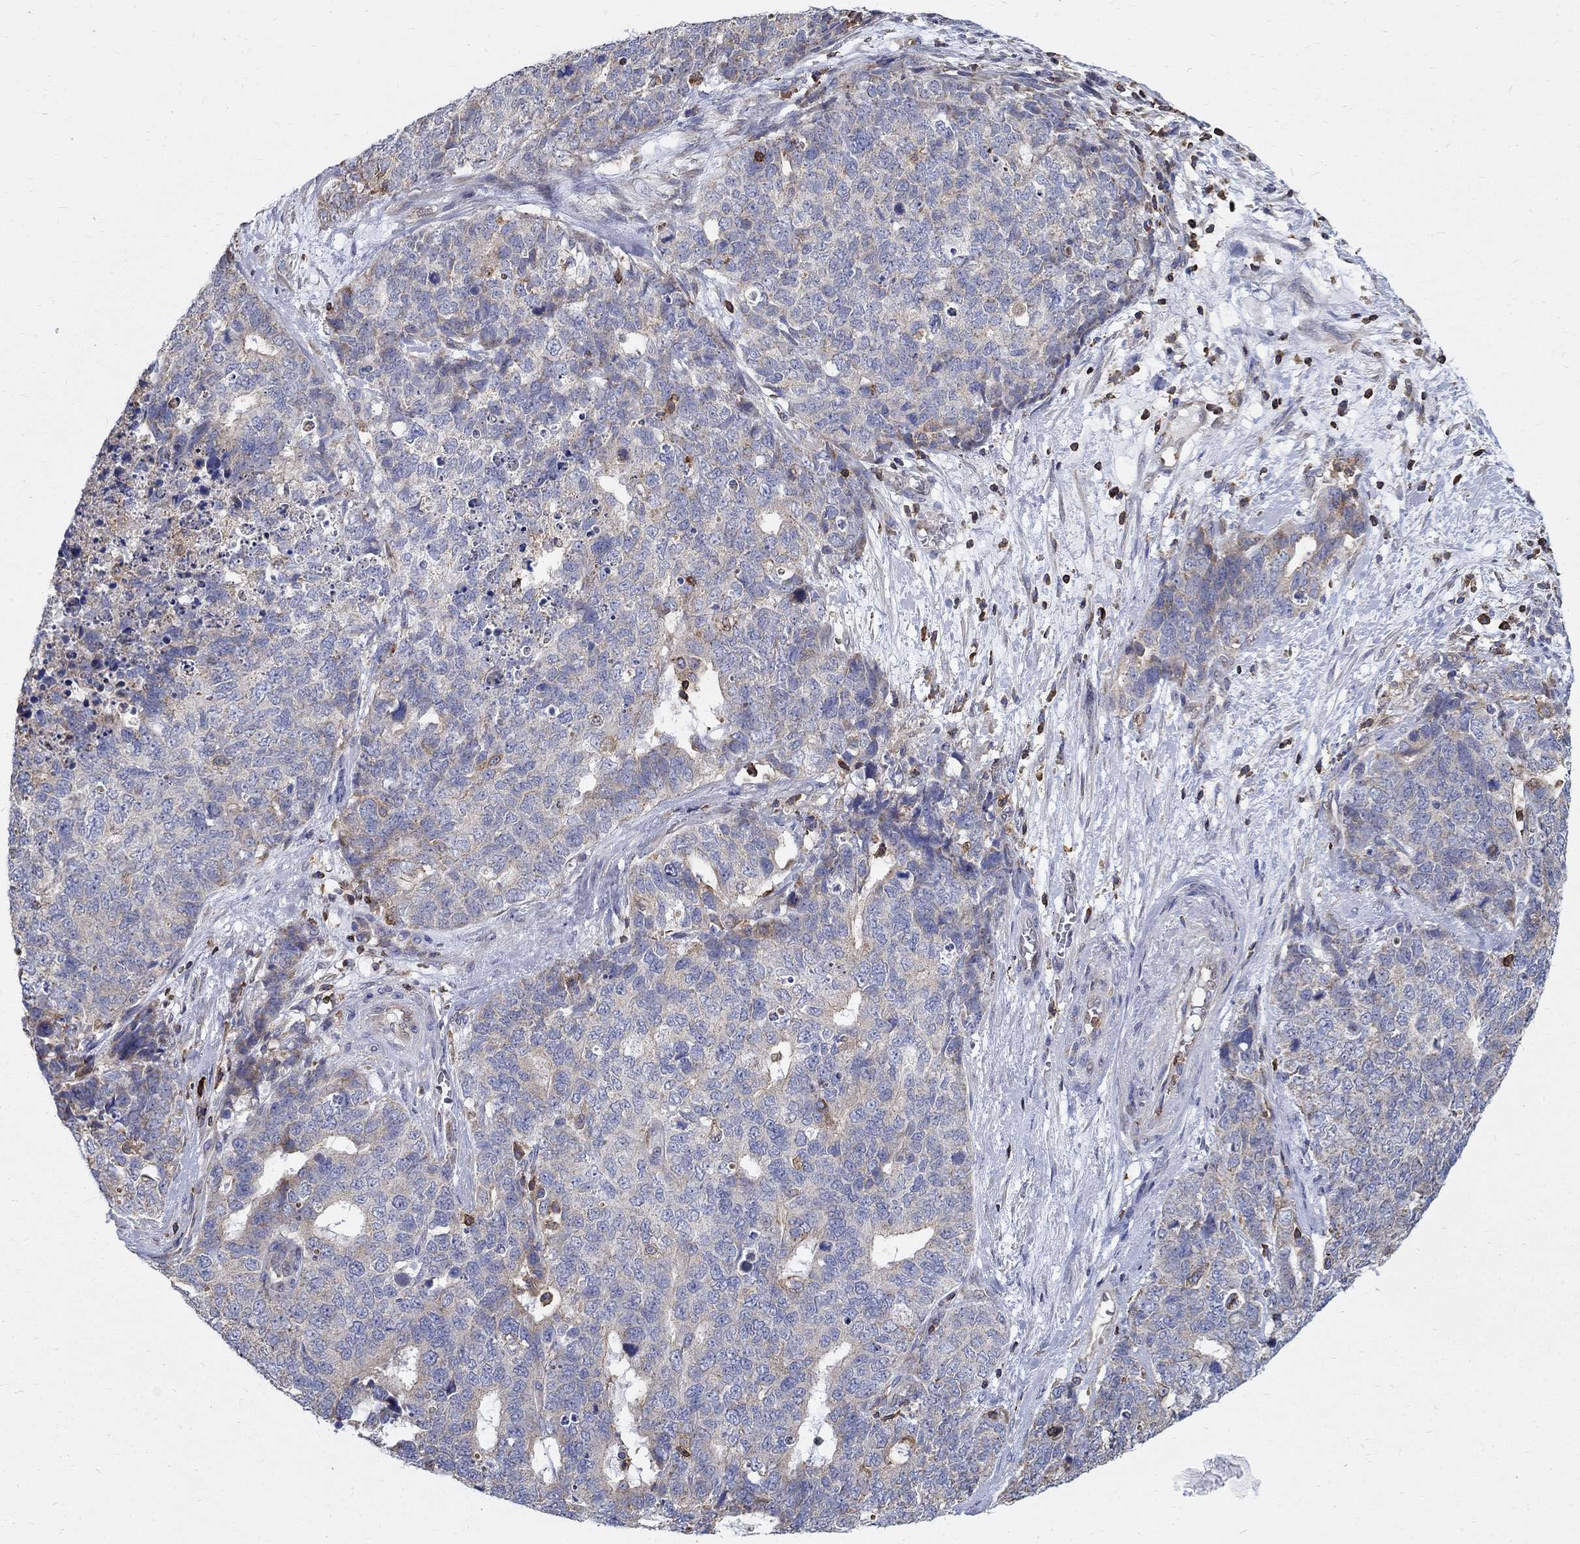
{"staining": {"intensity": "weak", "quantity": "<25%", "location": "cytoplasmic/membranous"}, "tissue": "cervical cancer", "cell_type": "Tumor cells", "image_type": "cancer", "snomed": [{"axis": "morphology", "description": "Squamous cell carcinoma, NOS"}, {"axis": "topography", "description": "Cervix"}], "caption": "Protein analysis of cervical cancer exhibits no significant expression in tumor cells. (DAB (3,3'-diaminobenzidine) immunohistochemistry with hematoxylin counter stain).", "gene": "AGAP2", "patient": {"sex": "female", "age": 63}}